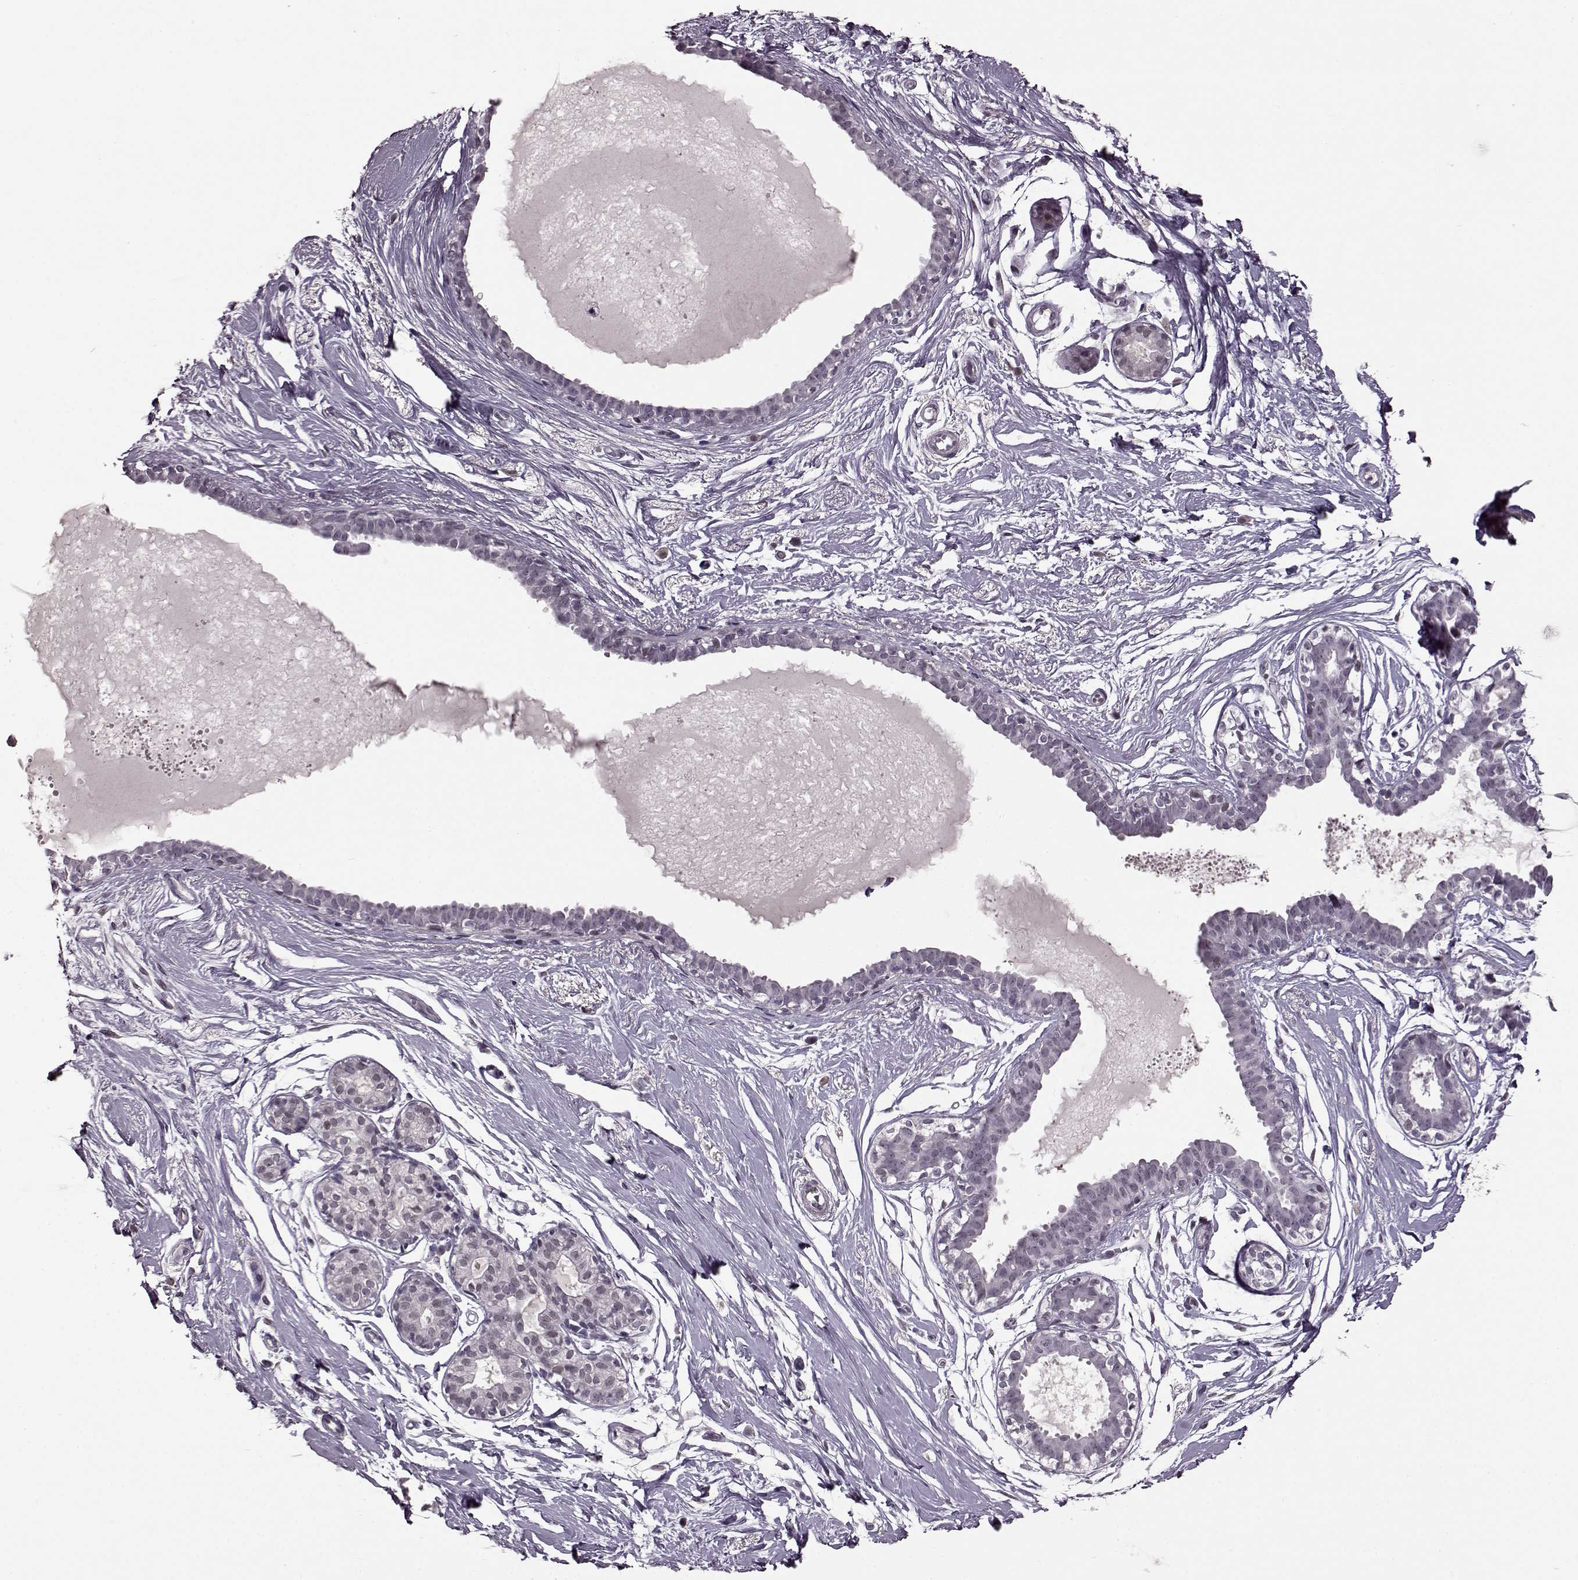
{"staining": {"intensity": "negative", "quantity": "none", "location": "none"}, "tissue": "breast", "cell_type": "Adipocytes", "image_type": "normal", "snomed": [{"axis": "morphology", "description": "Normal tissue, NOS"}, {"axis": "topography", "description": "Breast"}], "caption": "Photomicrograph shows no protein positivity in adipocytes of normal breast.", "gene": "STX1A", "patient": {"sex": "female", "age": 49}}